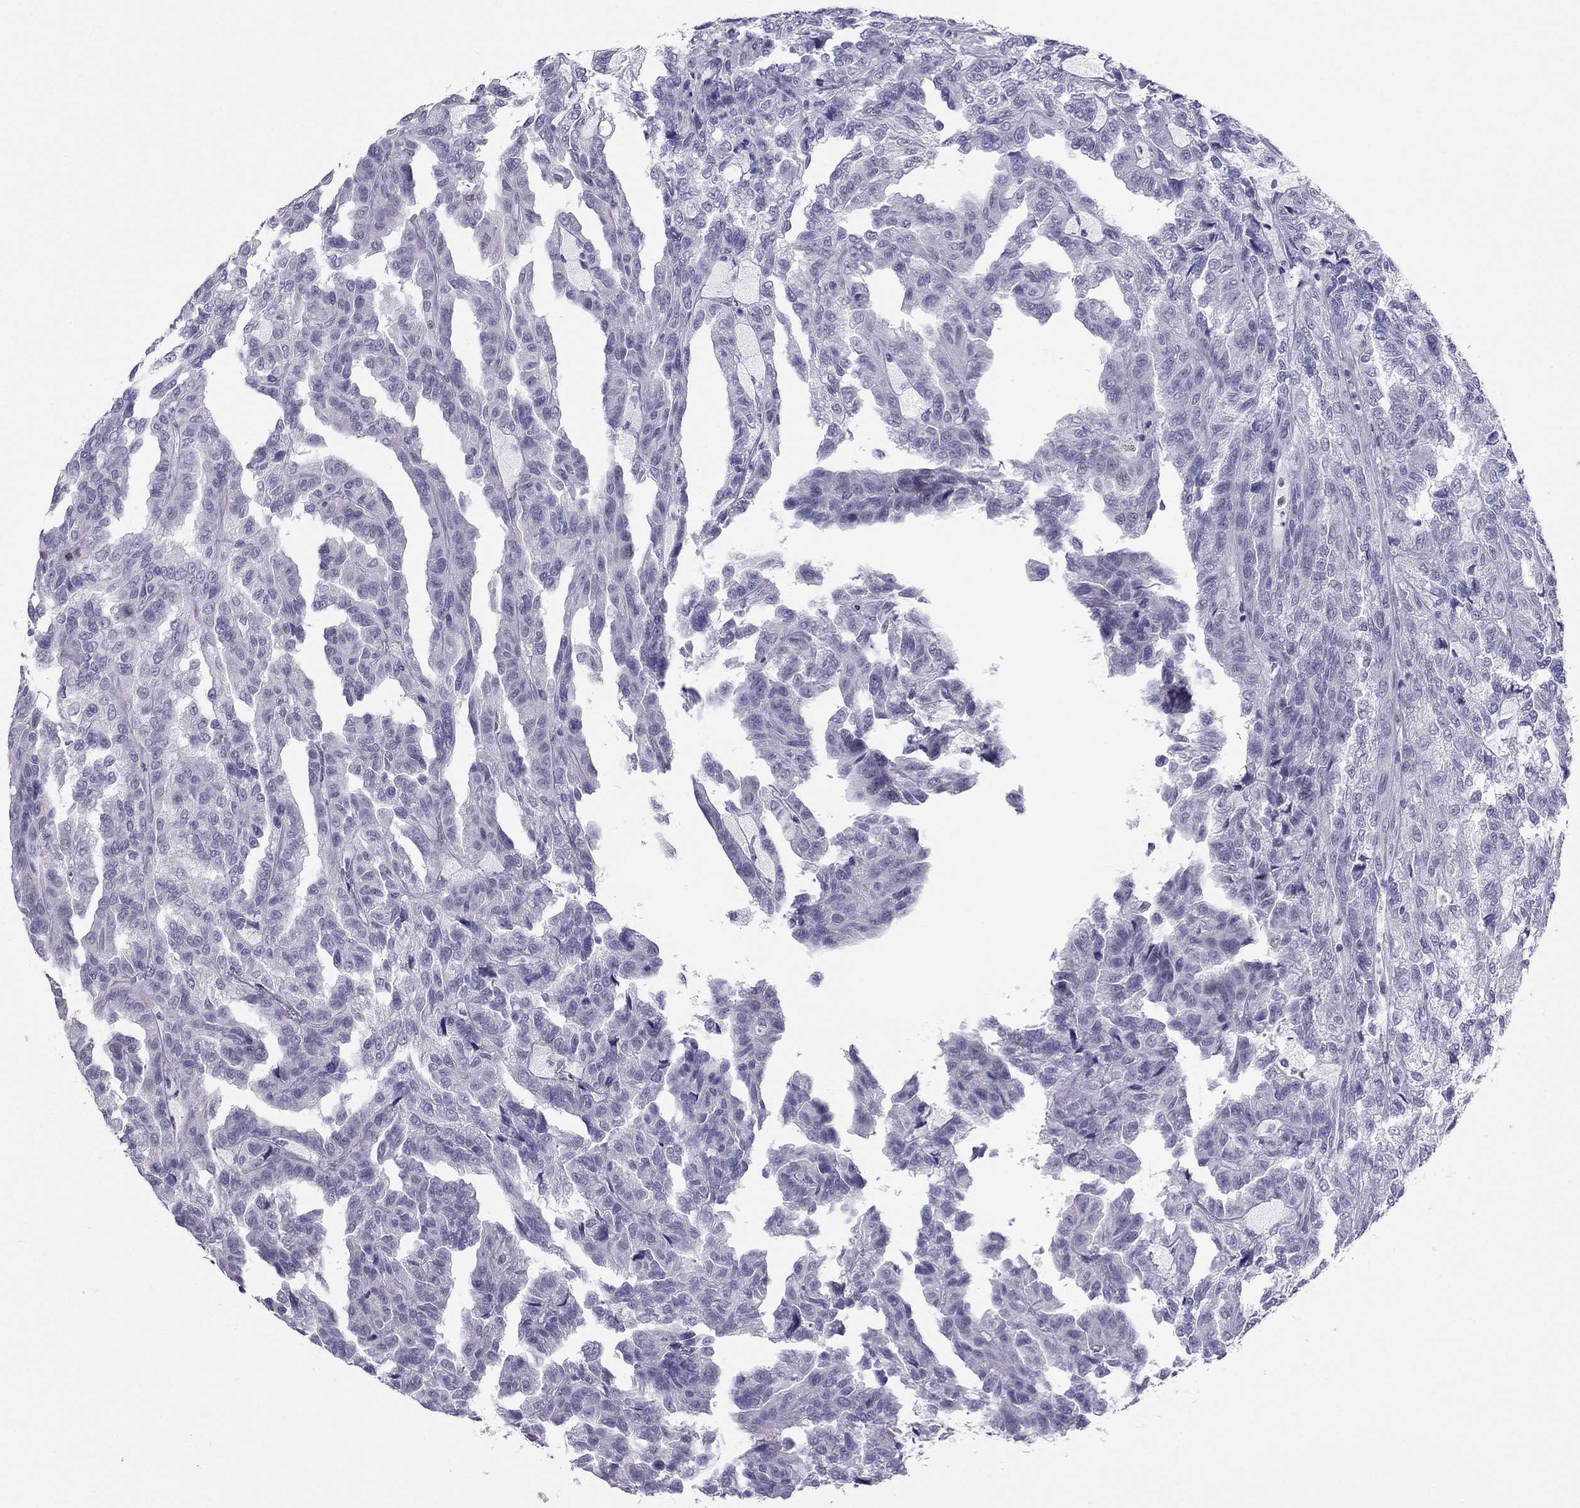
{"staining": {"intensity": "negative", "quantity": "none", "location": "none"}, "tissue": "renal cancer", "cell_type": "Tumor cells", "image_type": "cancer", "snomed": [{"axis": "morphology", "description": "Adenocarcinoma, NOS"}, {"axis": "topography", "description": "Kidney"}], "caption": "IHC image of neoplastic tissue: human renal adenocarcinoma stained with DAB shows no significant protein expression in tumor cells.", "gene": "CROCC2", "patient": {"sex": "male", "age": 79}}